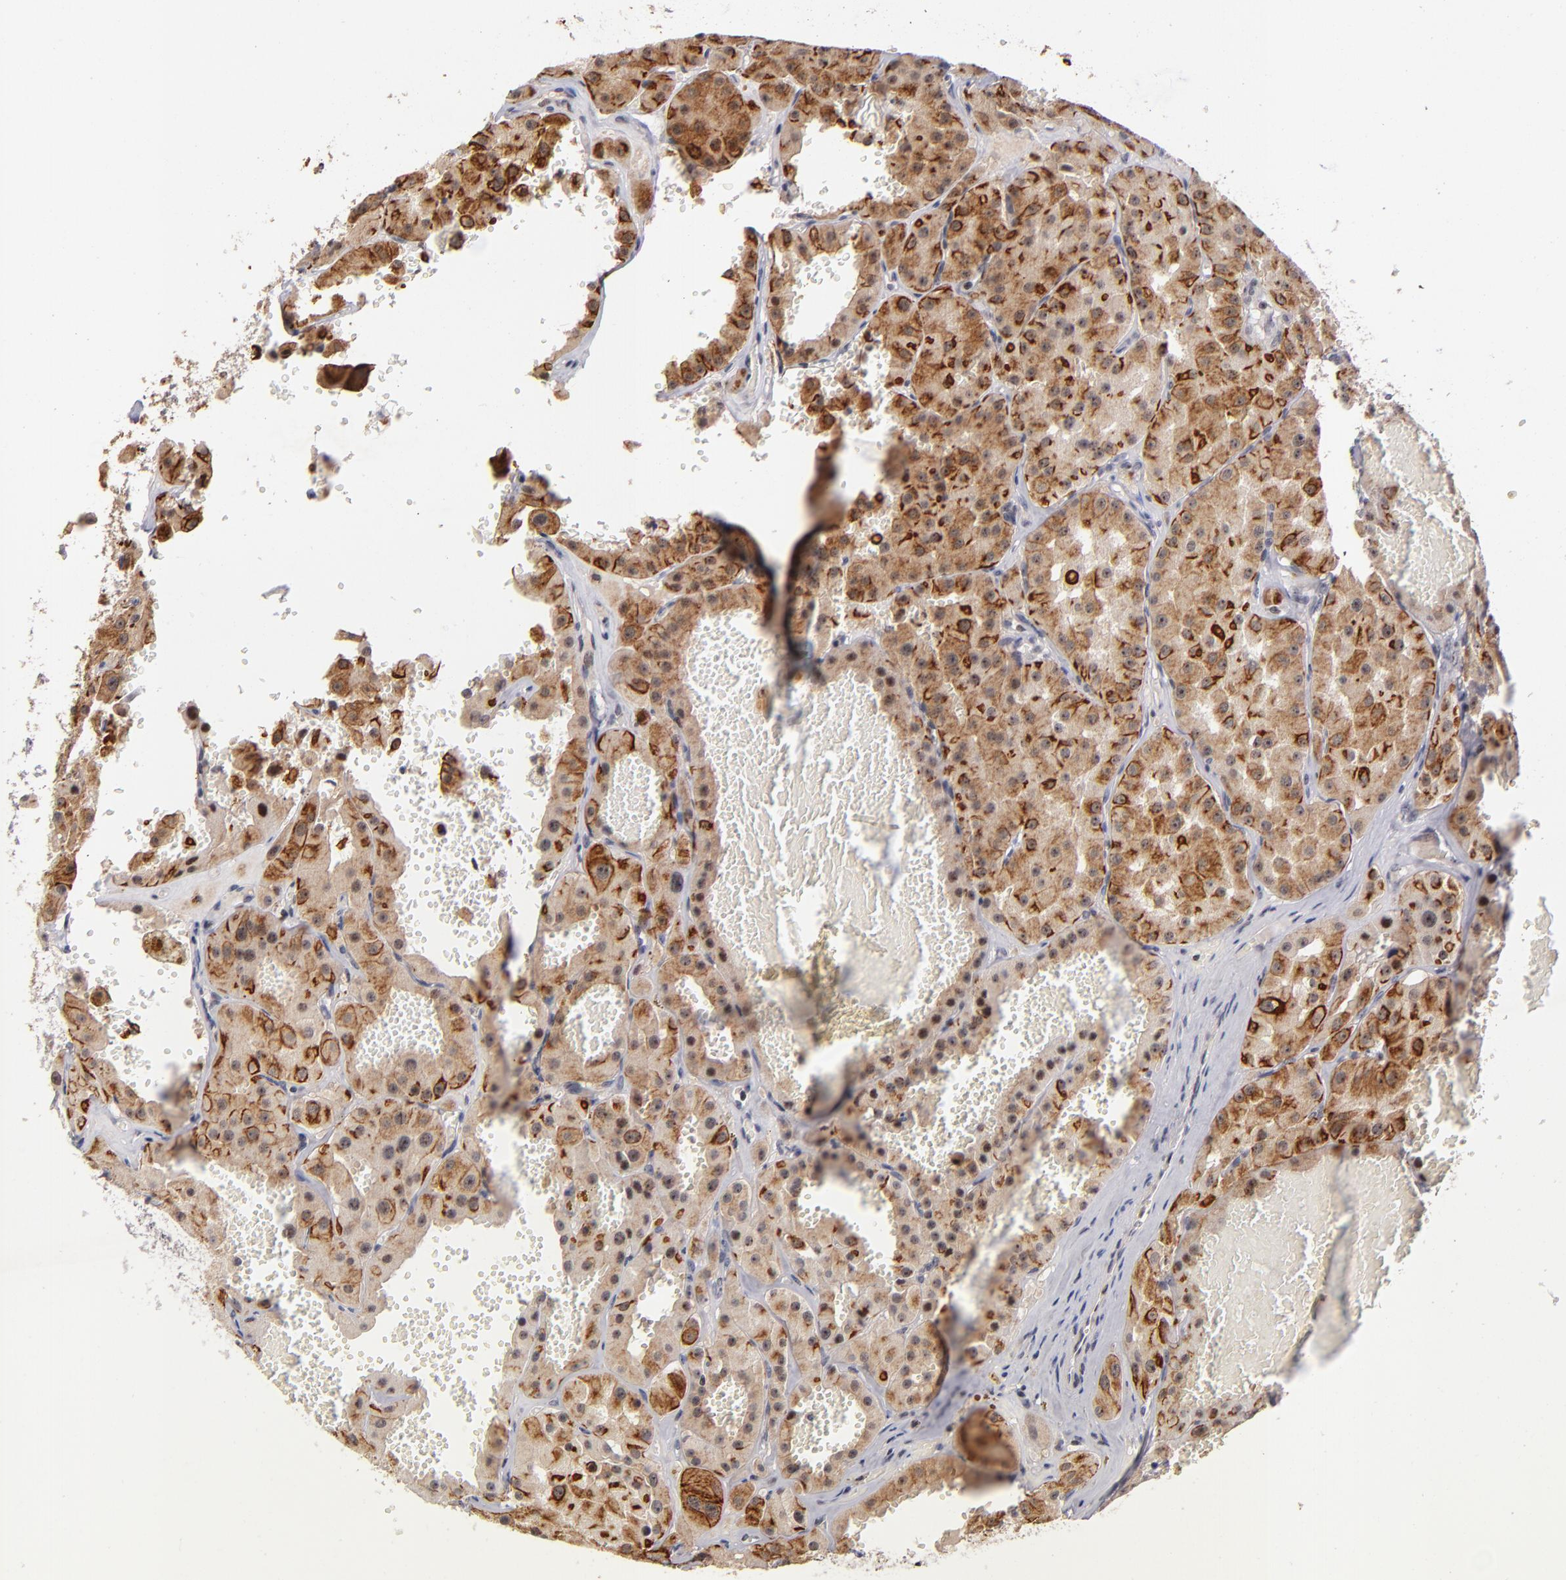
{"staining": {"intensity": "moderate", "quantity": ">75%", "location": "cytoplasmic/membranous,nuclear"}, "tissue": "renal cancer", "cell_type": "Tumor cells", "image_type": "cancer", "snomed": [{"axis": "morphology", "description": "Adenocarcinoma, uncertain malignant potential"}, {"axis": "topography", "description": "Kidney"}], "caption": "Immunohistochemical staining of human adenocarcinoma,  uncertain malignant potential (renal) exhibits moderate cytoplasmic/membranous and nuclear protein staining in approximately >75% of tumor cells.", "gene": "PCNX4", "patient": {"sex": "male", "age": 63}}